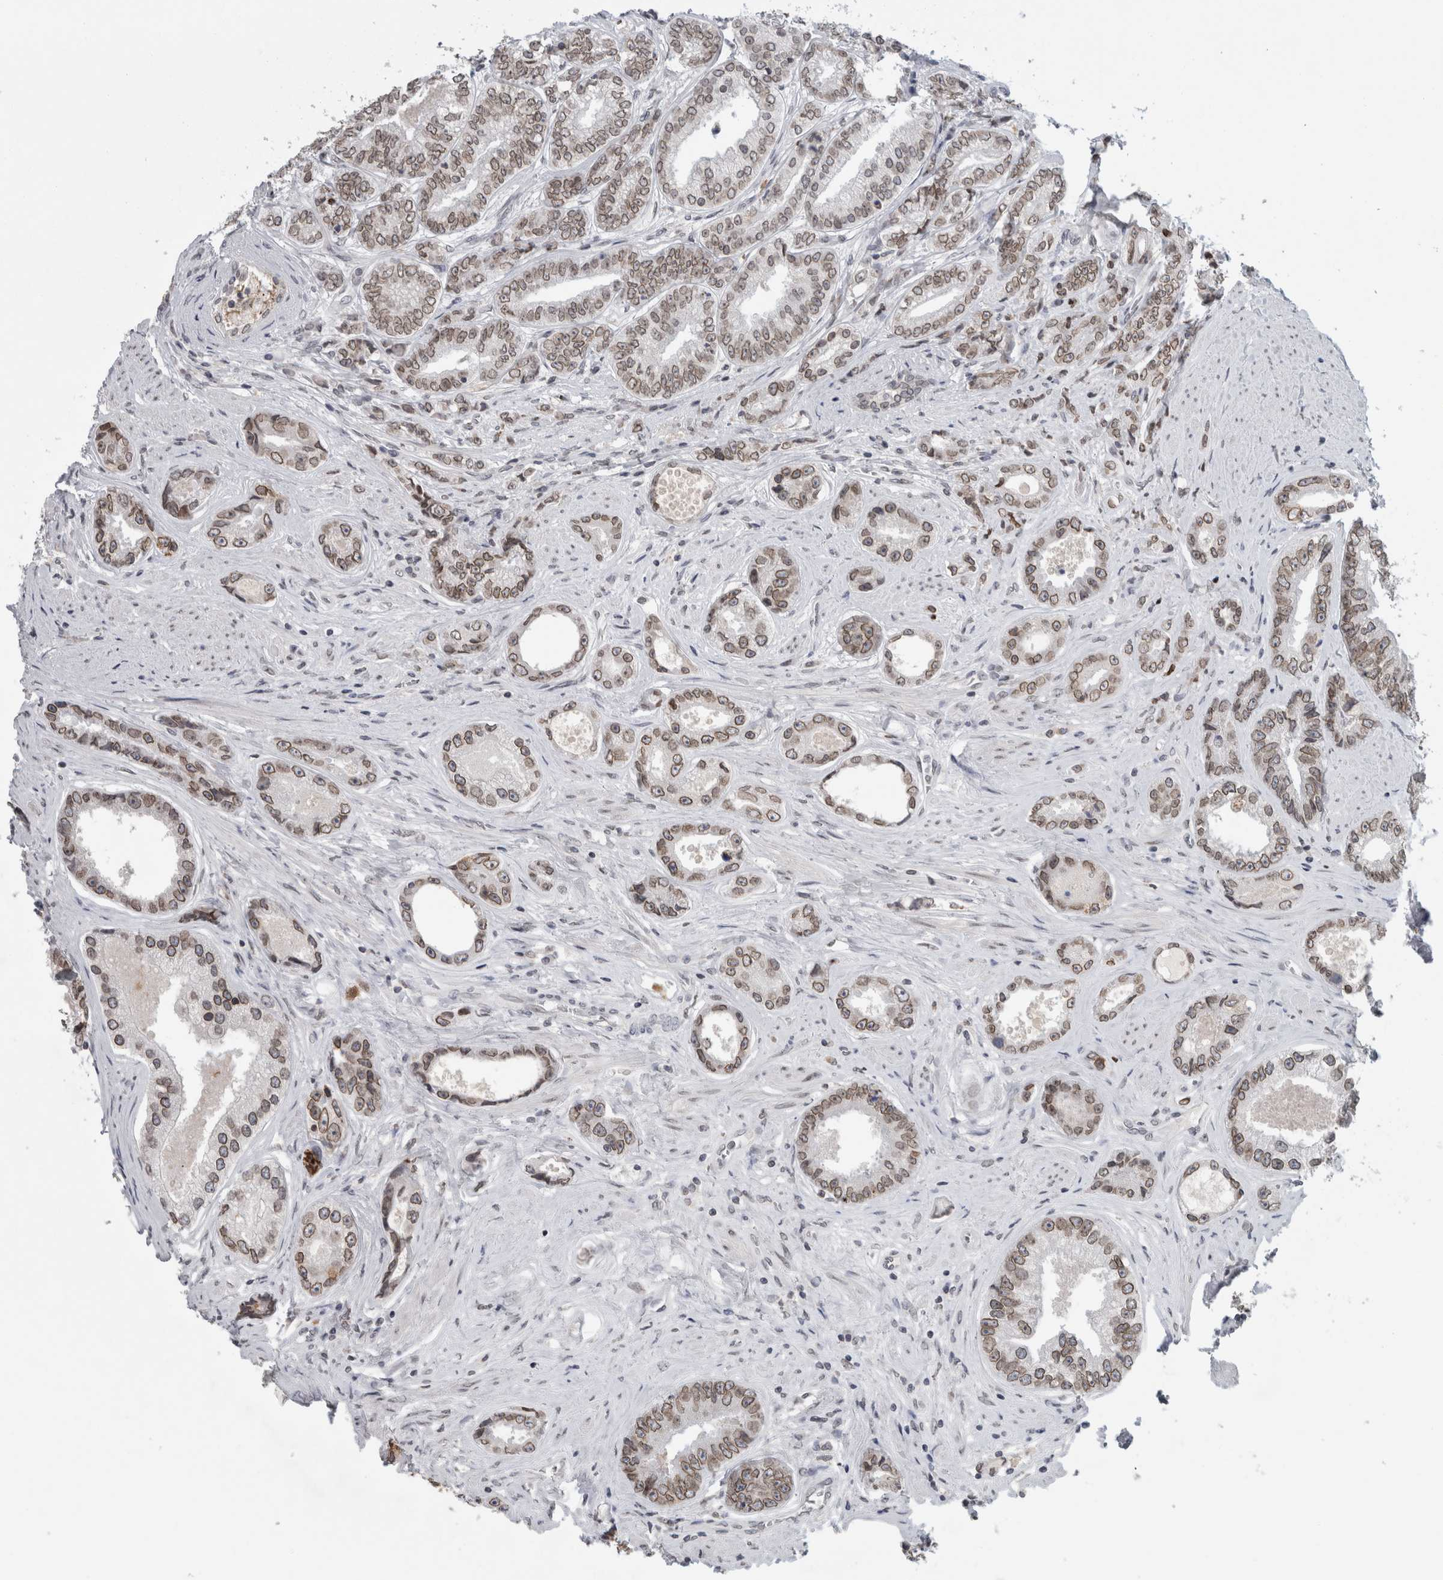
{"staining": {"intensity": "weak", "quantity": ">75%", "location": "cytoplasmic/membranous,nuclear"}, "tissue": "prostate cancer", "cell_type": "Tumor cells", "image_type": "cancer", "snomed": [{"axis": "morphology", "description": "Adenocarcinoma, High grade"}, {"axis": "topography", "description": "Prostate"}], "caption": "This is a photomicrograph of immunohistochemistry (IHC) staining of high-grade adenocarcinoma (prostate), which shows weak staining in the cytoplasmic/membranous and nuclear of tumor cells.", "gene": "ZNF770", "patient": {"sex": "male", "age": 61}}